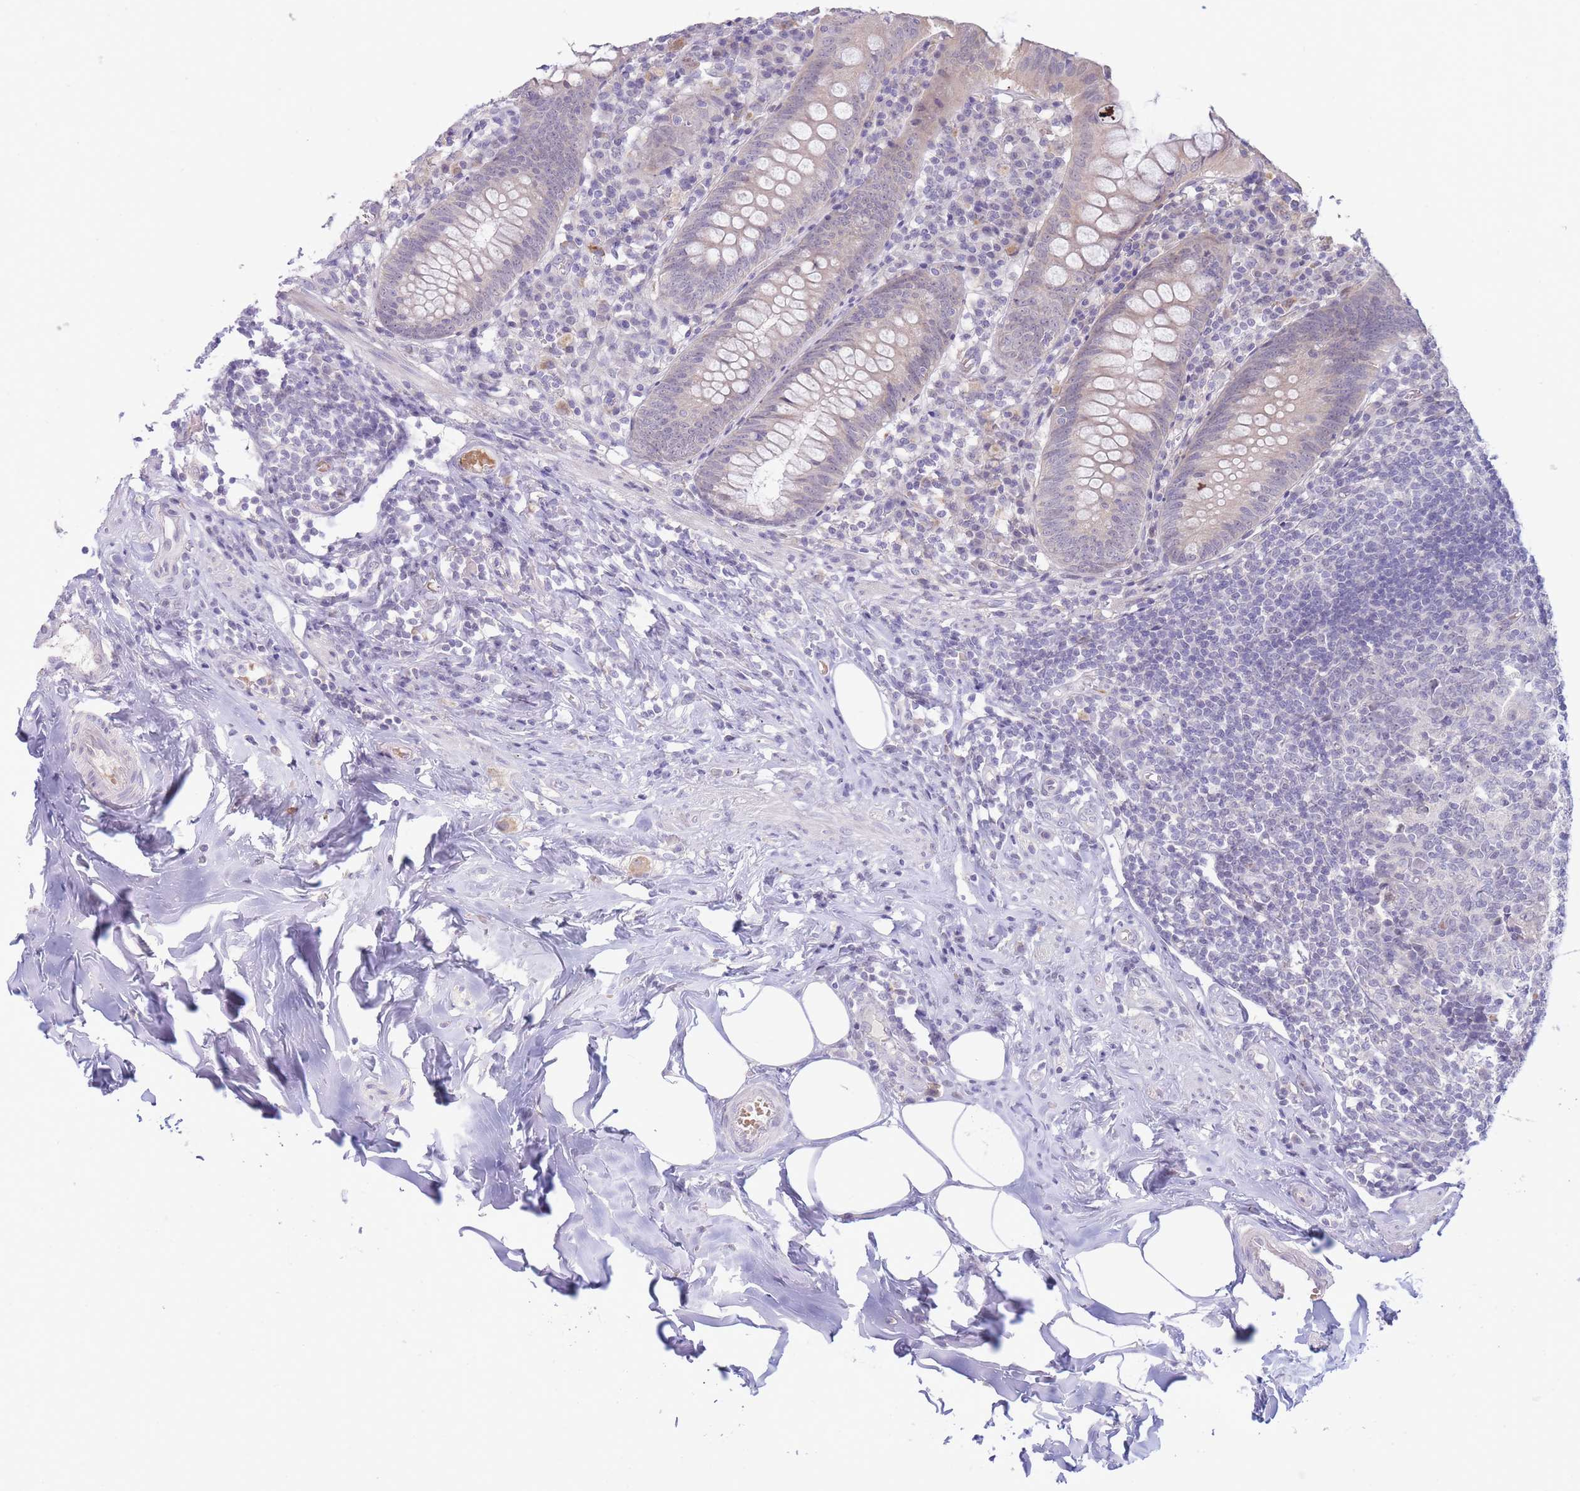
{"staining": {"intensity": "weak", "quantity": "<25%", "location": "cytoplasmic/membranous"}, "tissue": "appendix", "cell_type": "Glandular cells", "image_type": "normal", "snomed": [{"axis": "morphology", "description": "Normal tissue, NOS"}, {"axis": "topography", "description": "Appendix"}], "caption": "This is an IHC image of unremarkable appendix. There is no staining in glandular cells.", "gene": "FBXO46", "patient": {"sex": "female", "age": 54}}